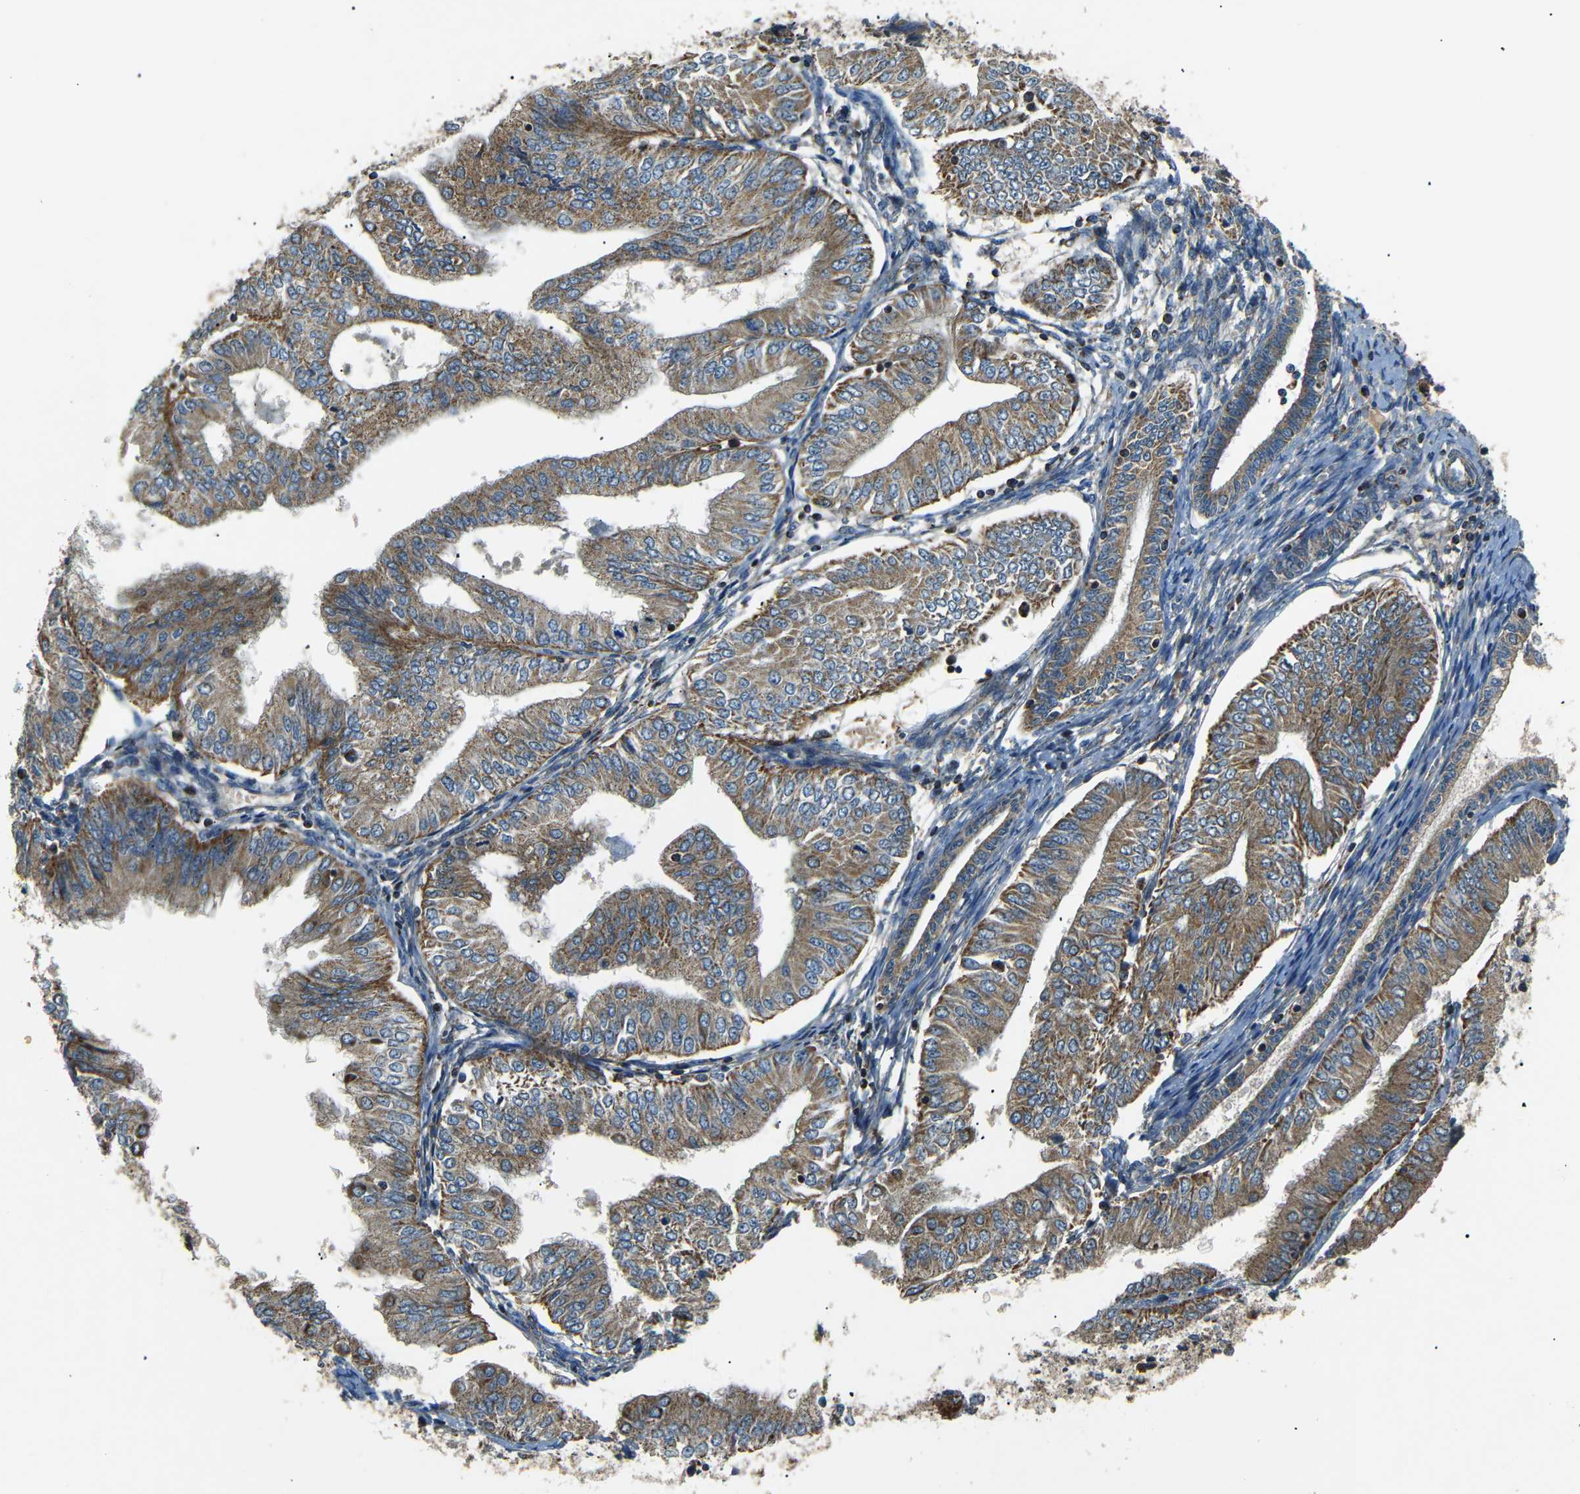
{"staining": {"intensity": "moderate", "quantity": ">75%", "location": "cytoplasmic/membranous"}, "tissue": "endometrial cancer", "cell_type": "Tumor cells", "image_type": "cancer", "snomed": [{"axis": "morphology", "description": "Adenocarcinoma, NOS"}, {"axis": "topography", "description": "Endometrium"}], "caption": "Endometrial adenocarcinoma stained with a brown dye reveals moderate cytoplasmic/membranous positive staining in approximately >75% of tumor cells.", "gene": "NETO2", "patient": {"sex": "female", "age": 53}}